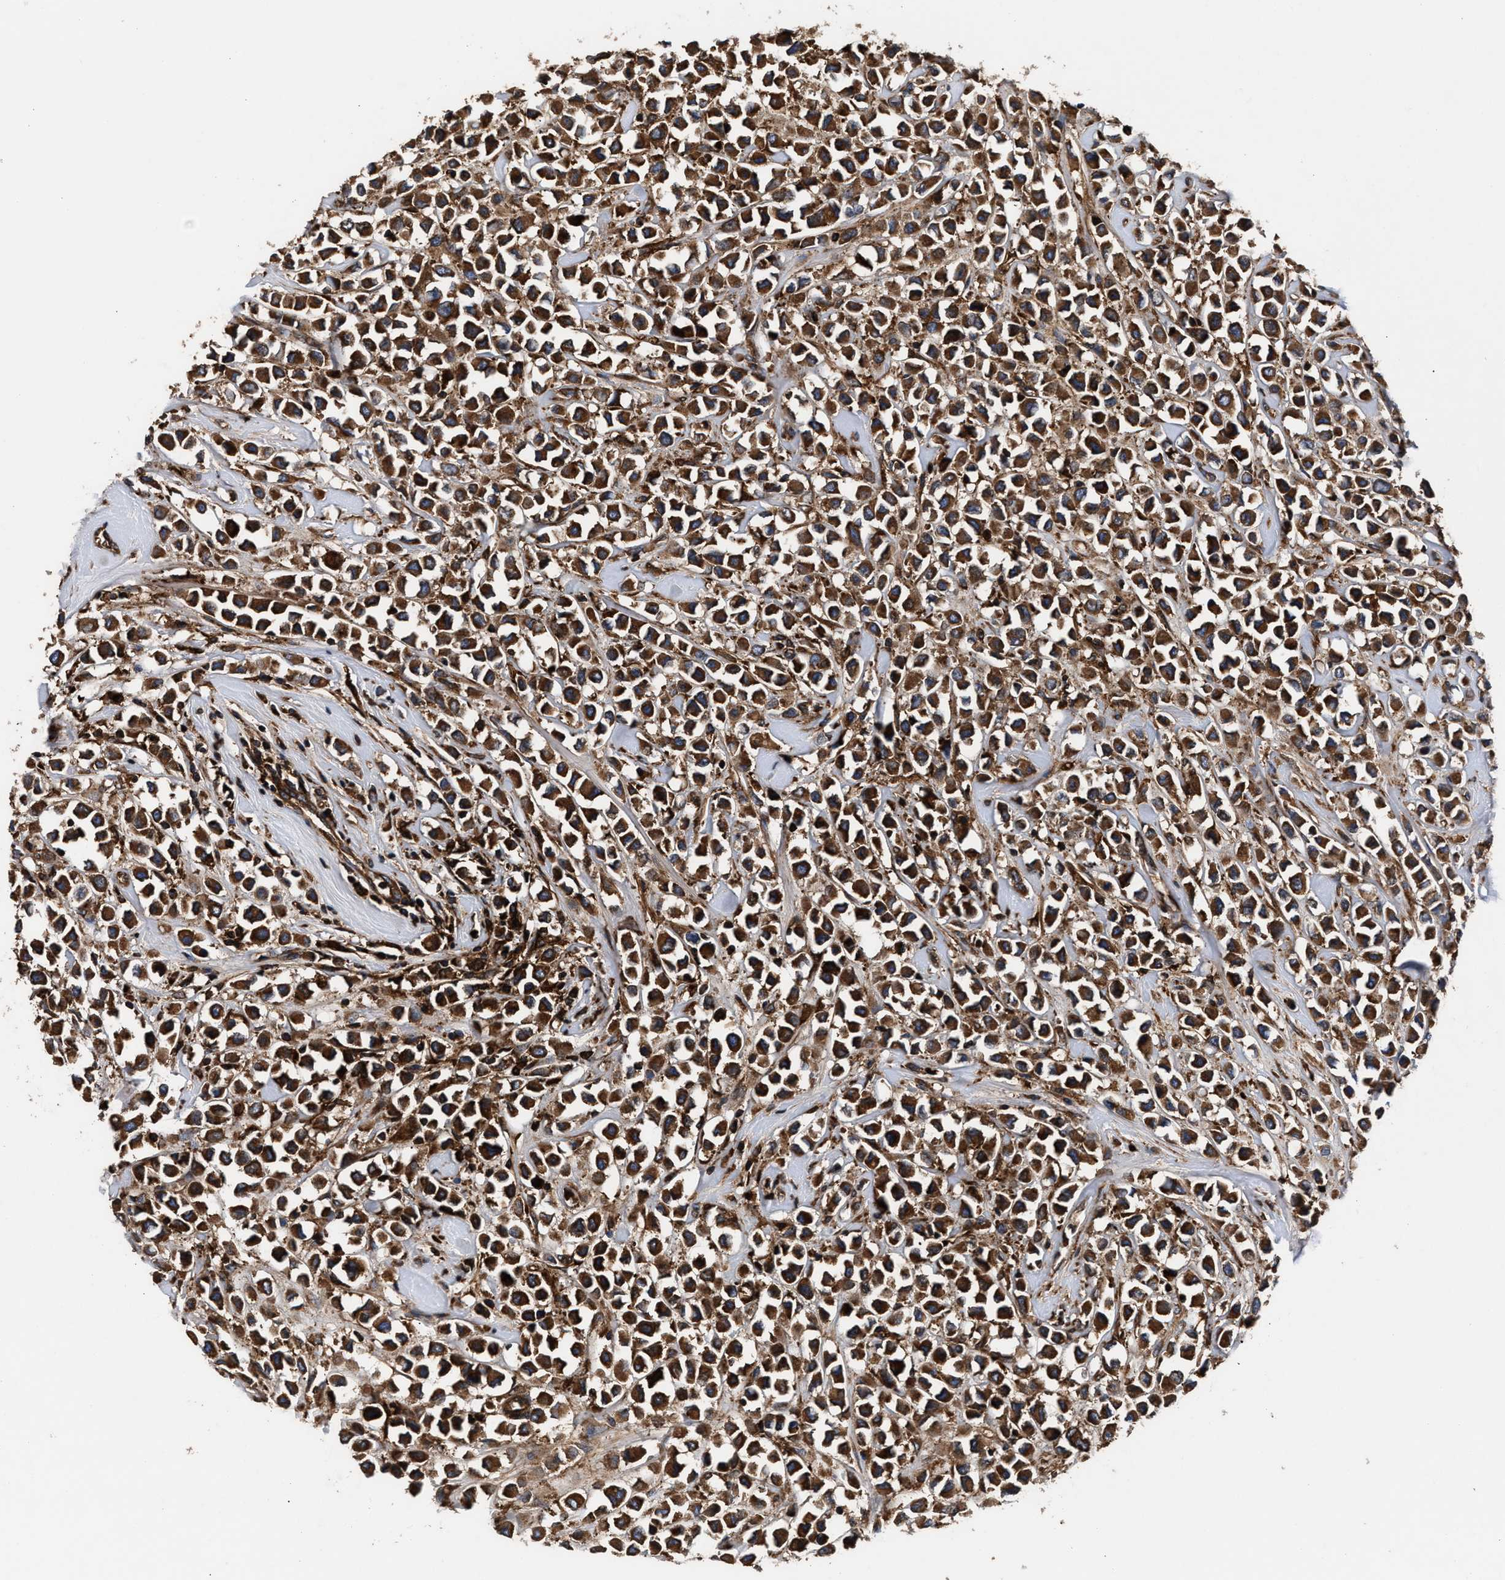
{"staining": {"intensity": "strong", "quantity": ">75%", "location": "cytoplasmic/membranous"}, "tissue": "breast cancer", "cell_type": "Tumor cells", "image_type": "cancer", "snomed": [{"axis": "morphology", "description": "Duct carcinoma"}, {"axis": "topography", "description": "Breast"}], "caption": "Protein analysis of invasive ductal carcinoma (breast) tissue displays strong cytoplasmic/membranous positivity in about >75% of tumor cells.", "gene": "KYAT1", "patient": {"sex": "female", "age": 61}}